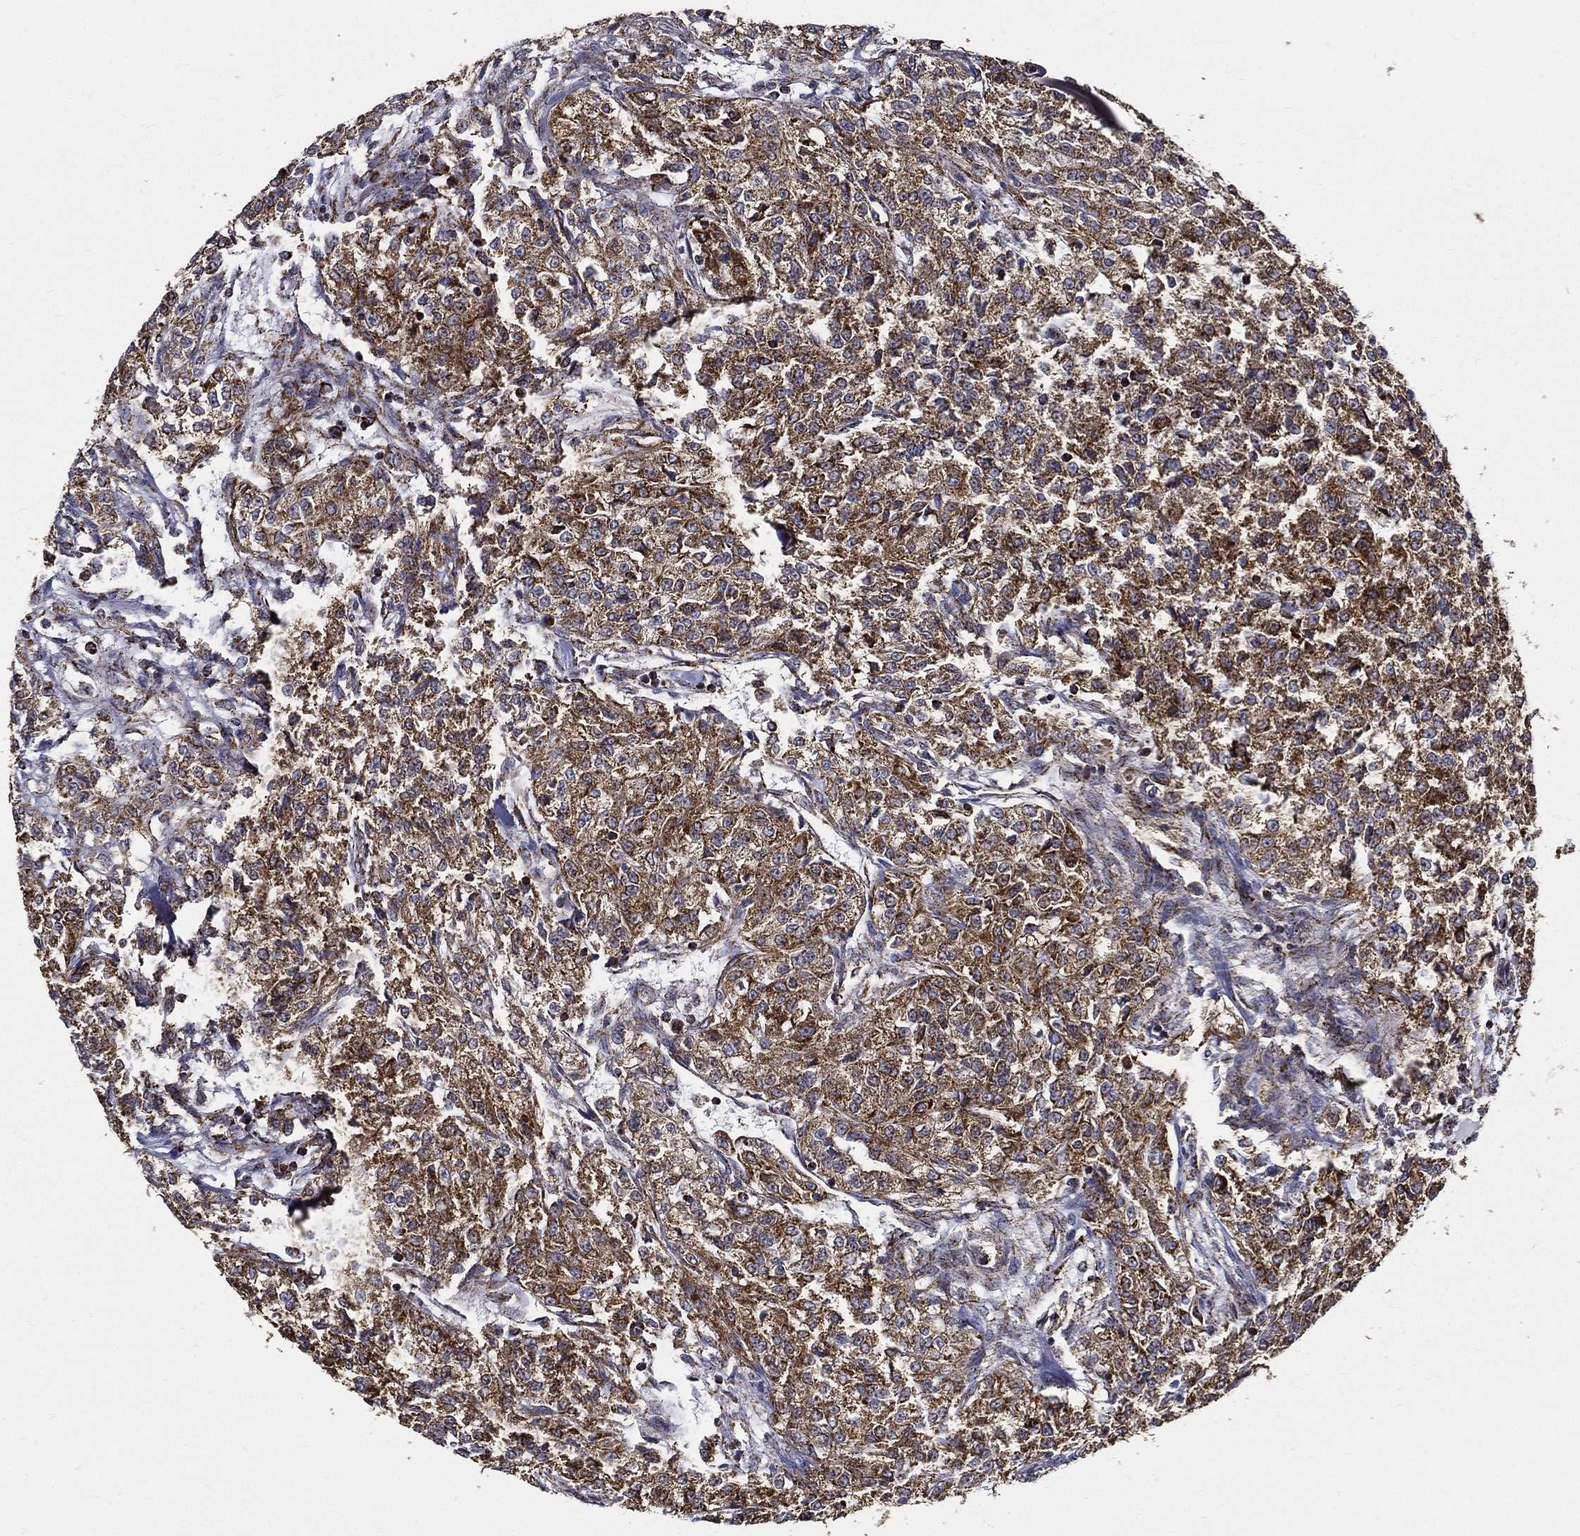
{"staining": {"intensity": "strong", "quantity": ">75%", "location": "cytoplasmic/membranous"}, "tissue": "renal cancer", "cell_type": "Tumor cells", "image_type": "cancer", "snomed": [{"axis": "morphology", "description": "Adenocarcinoma, NOS"}, {"axis": "topography", "description": "Kidney"}], "caption": "DAB (3,3'-diaminobenzidine) immunohistochemical staining of human renal adenocarcinoma reveals strong cytoplasmic/membranous protein expression in about >75% of tumor cells. (IHC, brightfield microscopy, high magnification).", "gene": "NDUFAB1", "patient": {"sex": "female", "age": 63}}